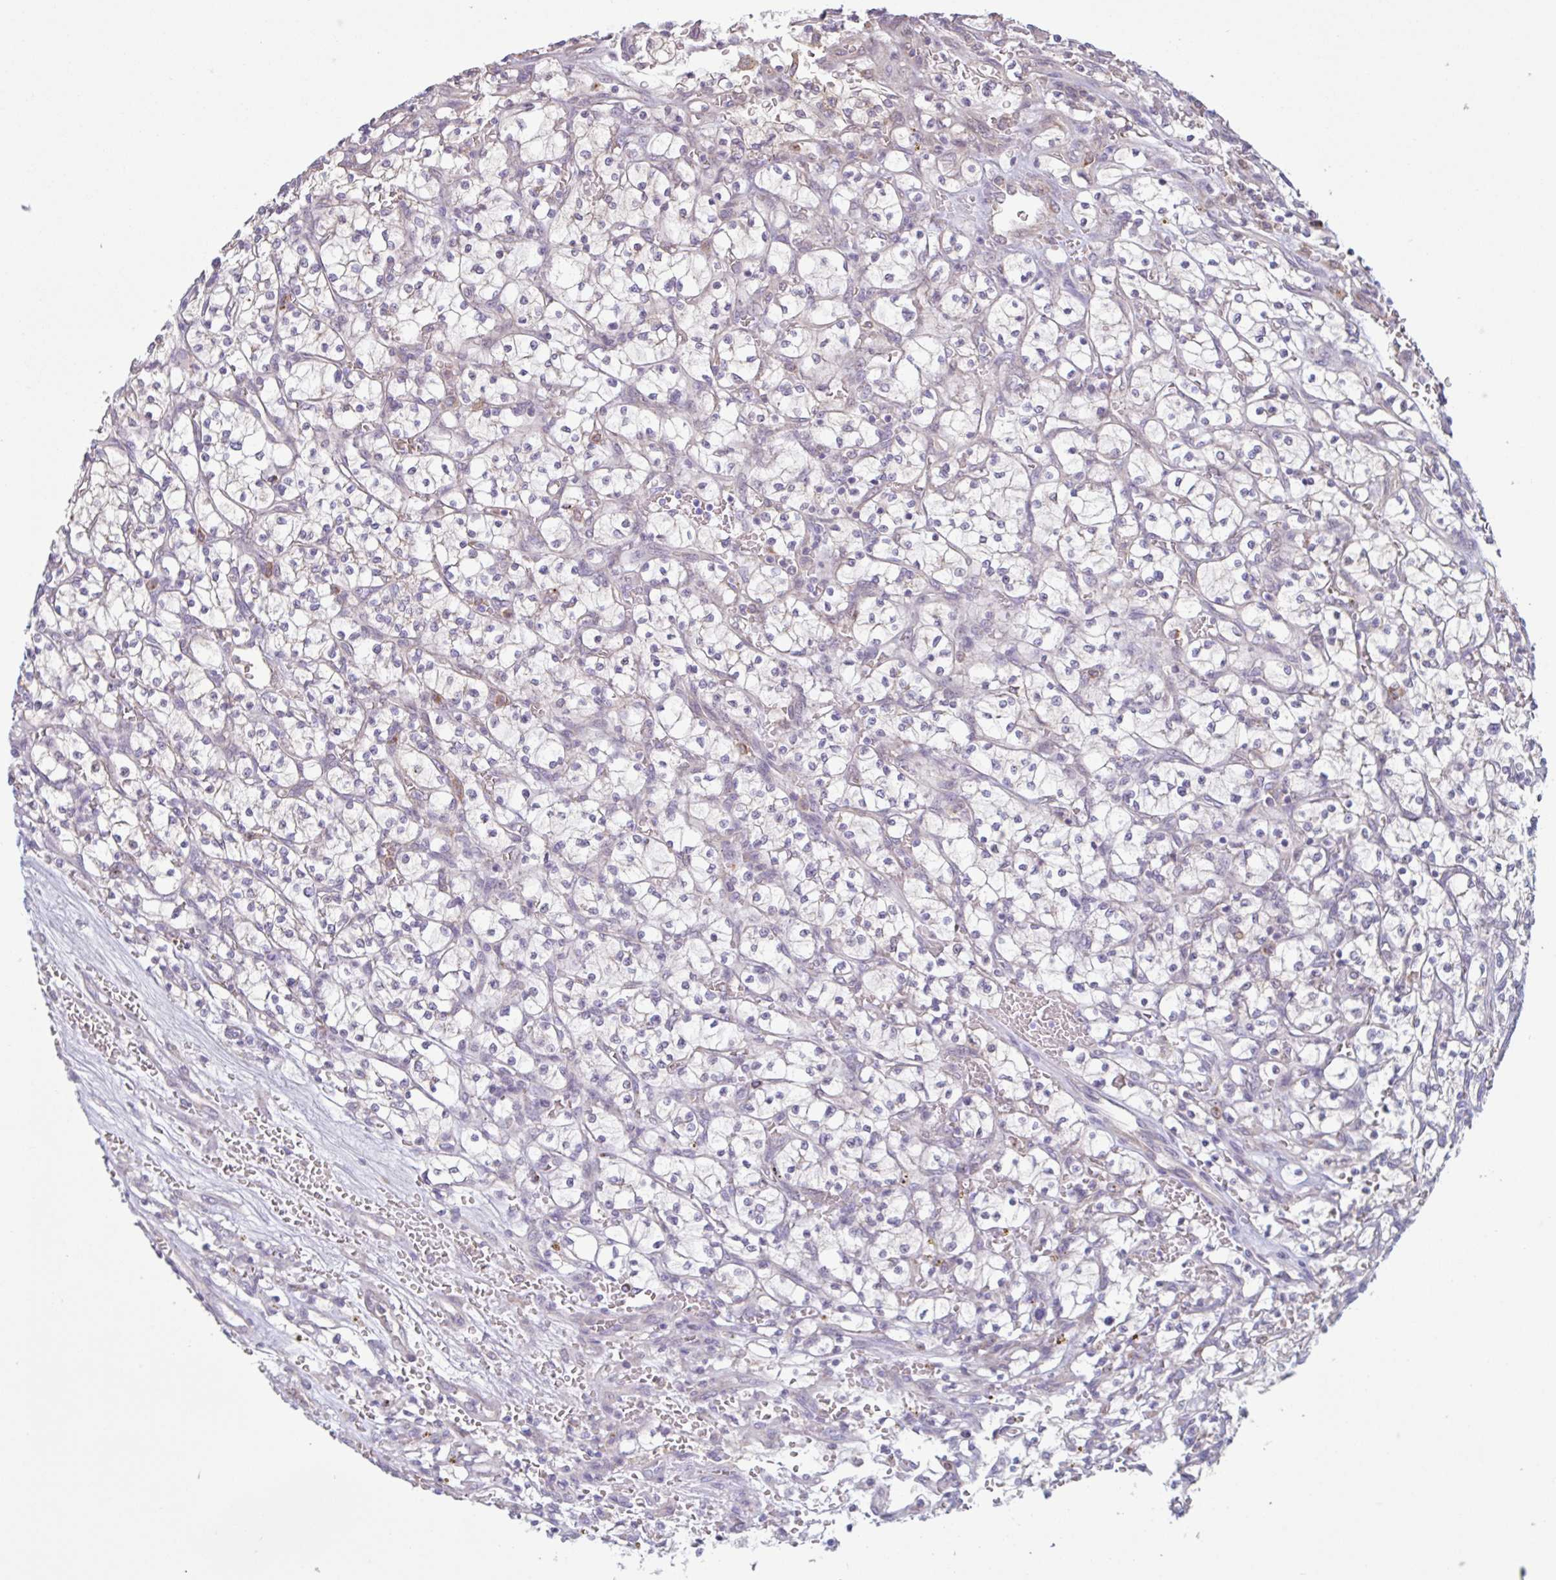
{"staining": {"intensity": "negative", "quantity": "none", "location": "none"}, "tissue": "renal cancer", "cell_type": "Tumor cells", "image_type": "cancer", "snomed": [{"axis": "morphology", "description": "Adenocarcinoma, NOS"}, {"axis": "topography", "description": "Kidney"}], "caption": "Immunohistochemical staining of renal cancer (adenocarcinoma) exhibits no significant positivity in tumor cells. The staining was performed using DAB (3,3'-diaminobenzidine) to visualize the protein expression in brown, while the nuclei were stained in blue with hematoxylin (Magnification: 20x).", "gene": "TAF1D", "patient": {"sex": "female", "age": 64}}